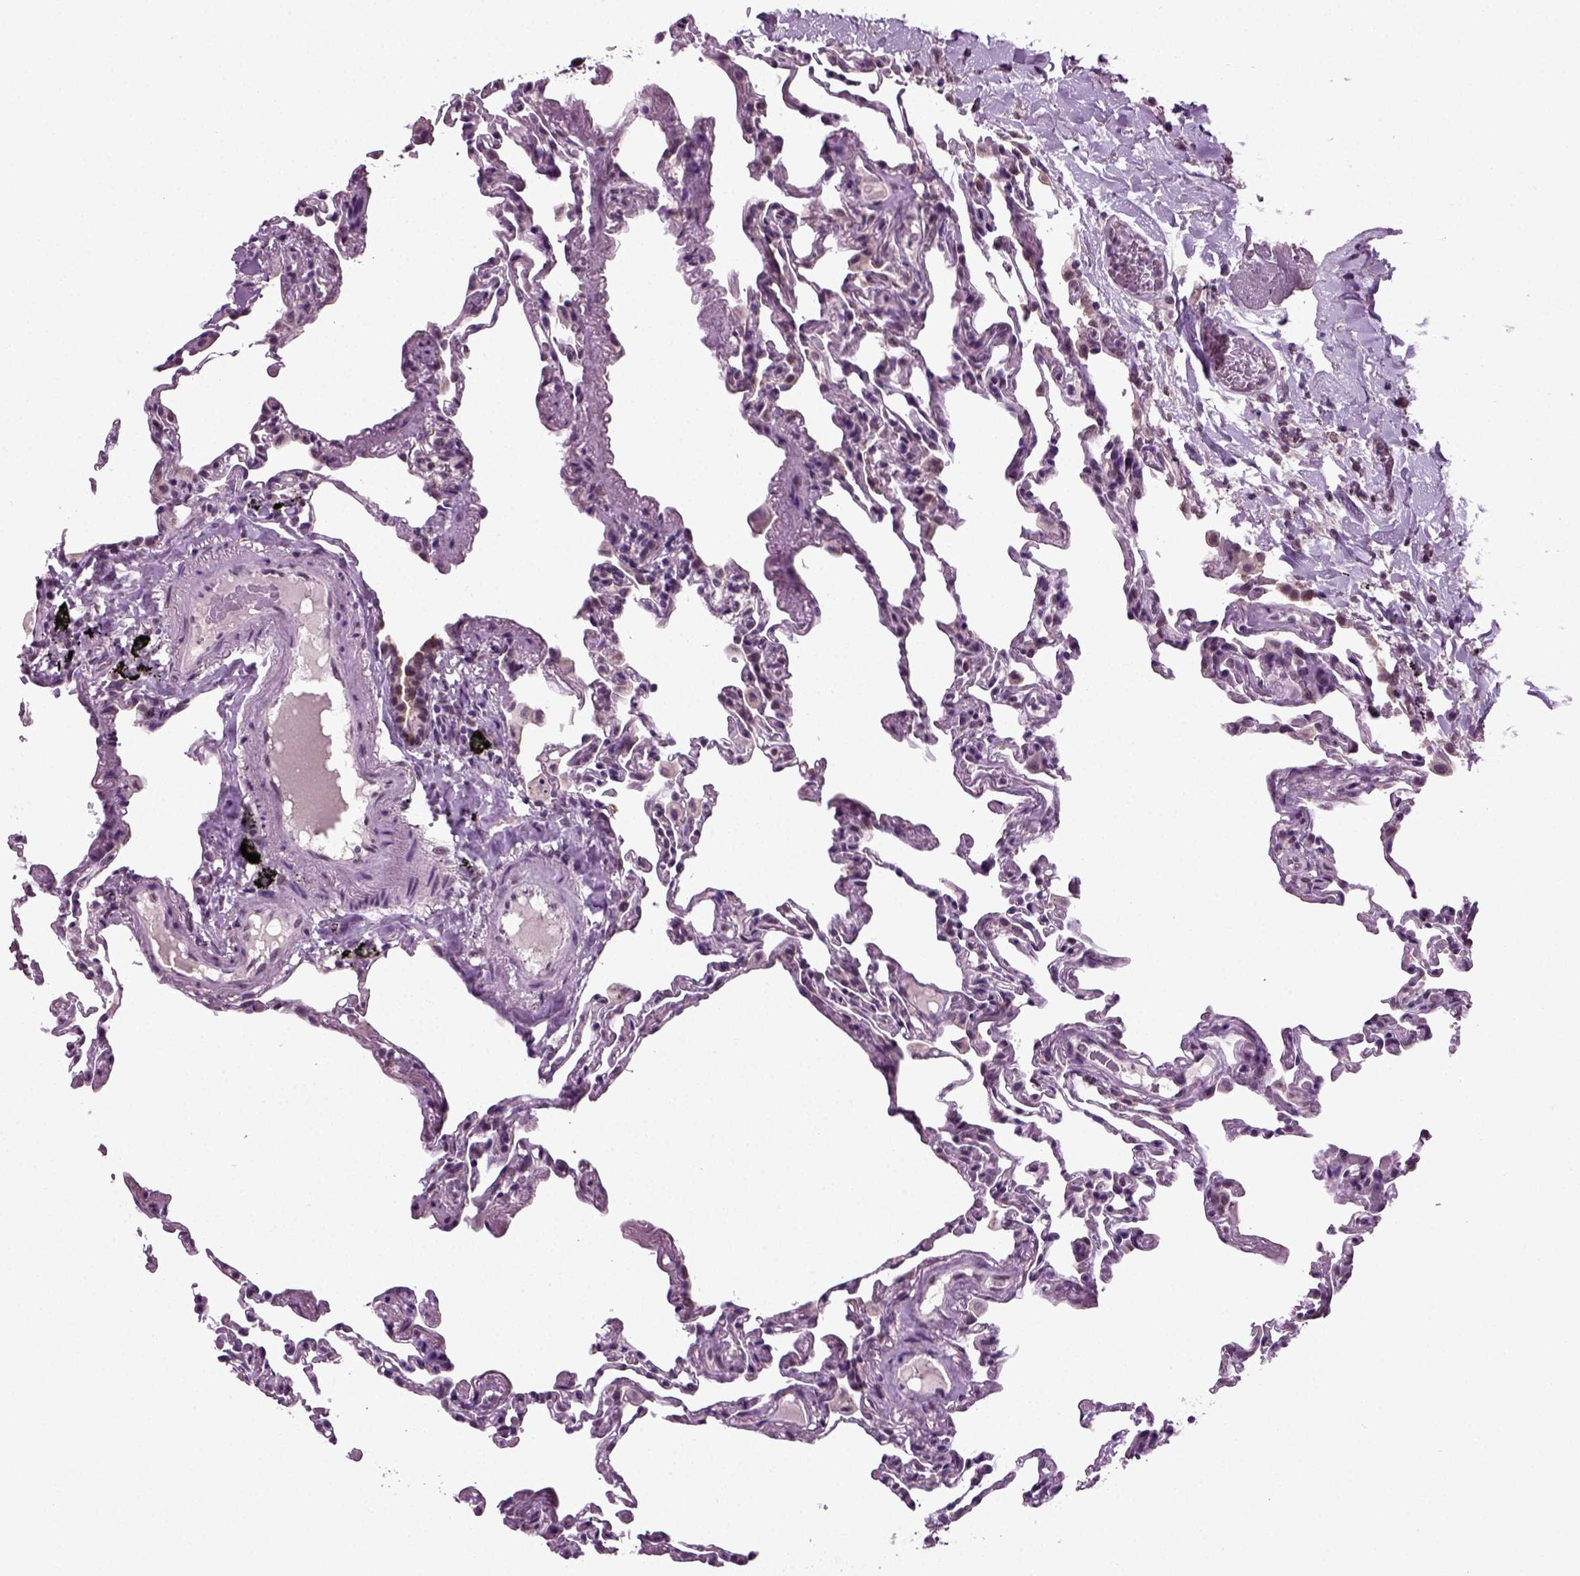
{"staining": {"intensity": "moderate", "quantity": "<25%", "location": "nuclear"}, "tissue": "lung", "cell_type": "Alveolar cells", "image_type": "normal", "snomed": [{"axis": "morphology", "description": "Normal tissue, NOS"}, {"axis": "topography", "description": "Lung"}], "caption": "Immunohistochemistry (IHC) of benign human lung demonstrates low levels of moderate nuclear positivity in about <25% of alveolar cells. (Brightfield microscopy of DAB IHC at high magnification).", "gene": "RCOR3", "patient": {"sex": "female", "age": 57}}